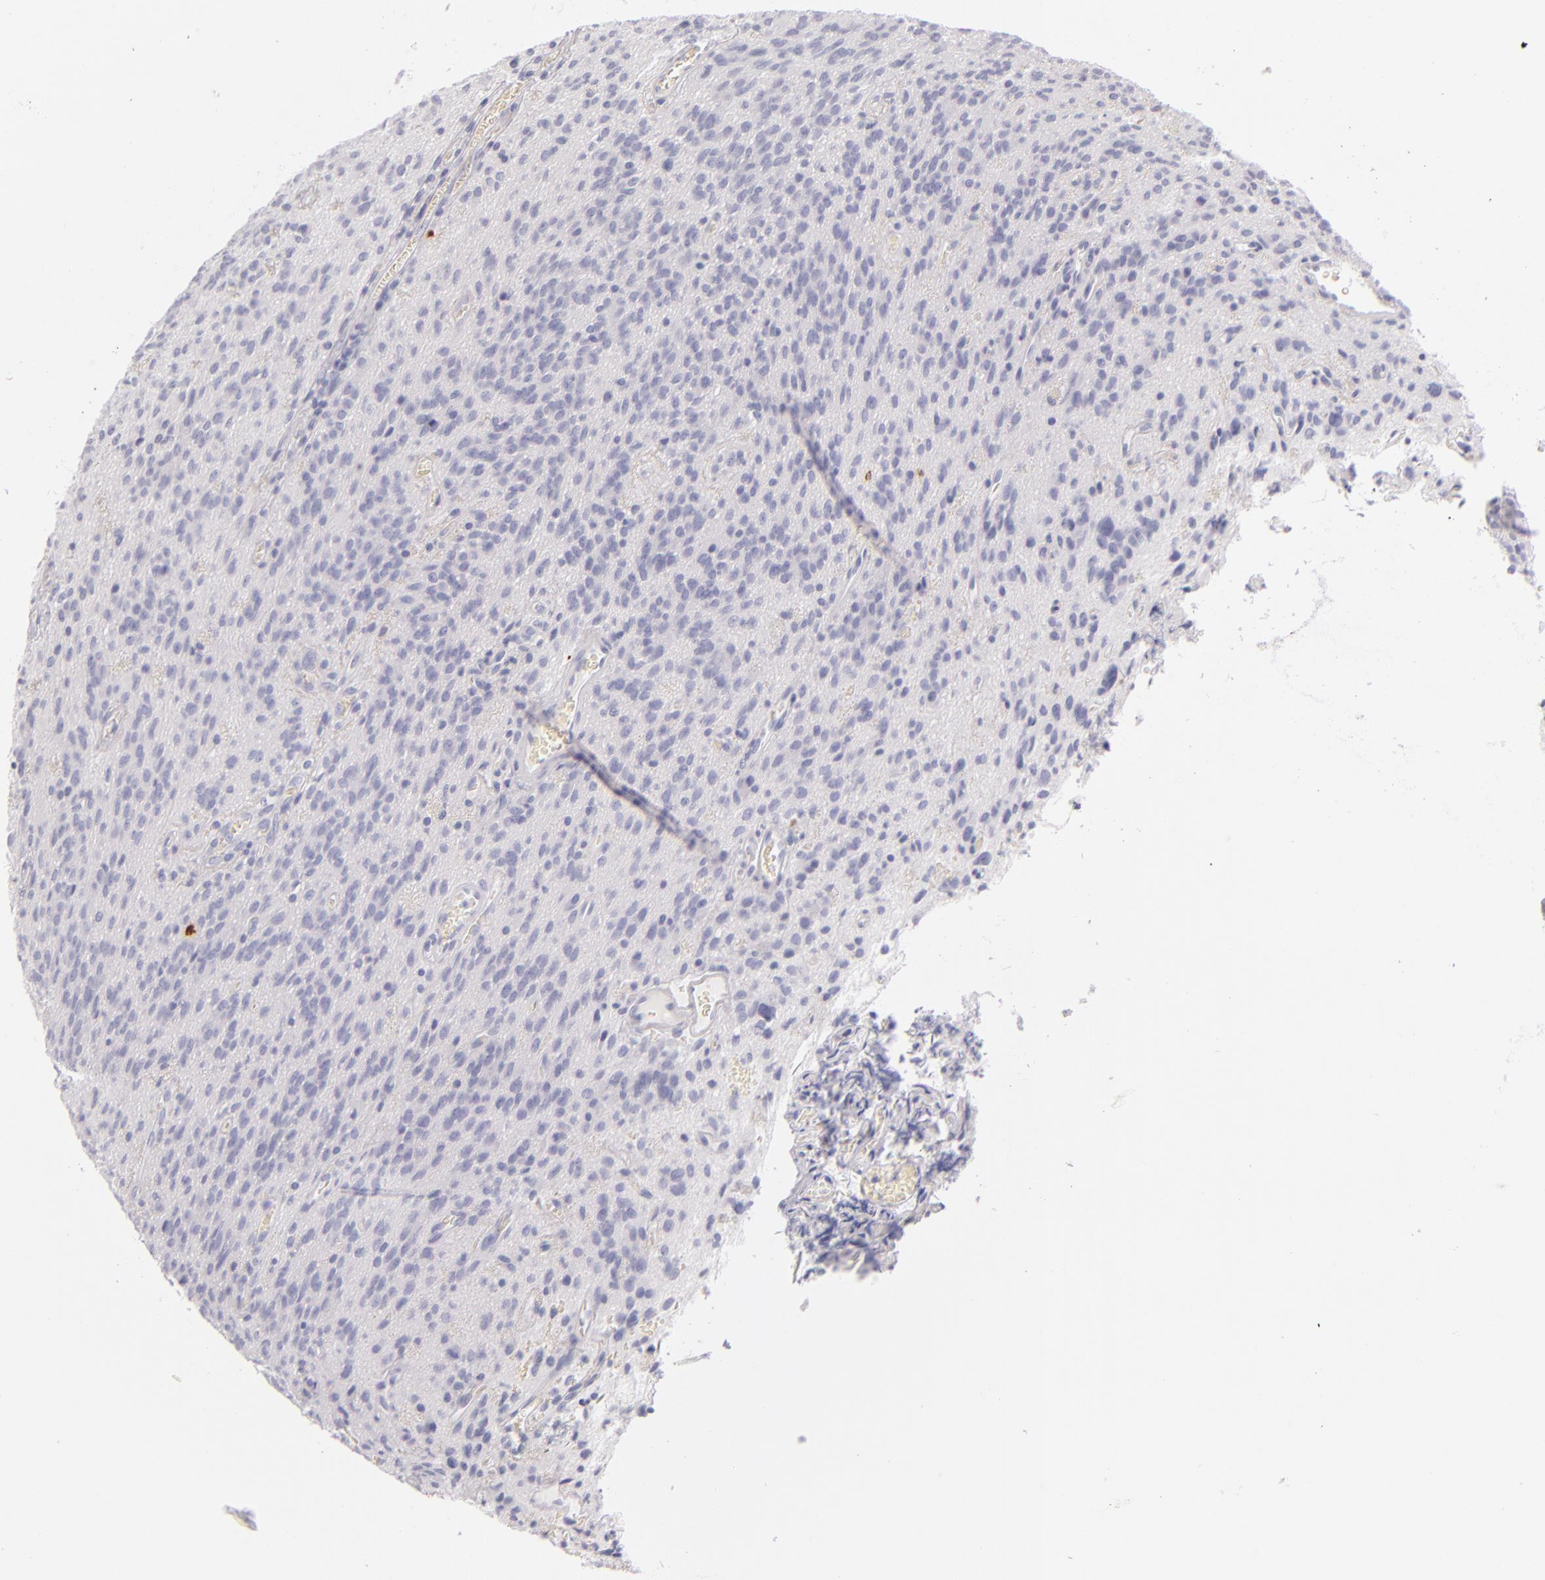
{"staining": {"intensity": "negative", "quantity": "none", "location": "none"}, "tissue": "glioma", "cell_type": "Tumor cells", "image_type": "cancer", "snomed": [{"axis": "morphology", "description": "Glioma, malignant, Low grade"}, {"axis": "topography", "description": "Brain"}], "caption": "Glioma was stained to show a protein in brown. There is no significant staining in tumor cells. (DAB immunohistochemistry (IHC) visualized using brightfield microscopy, high magnification).", "gene": "CD207", "patient": {"sex": "female", "age": 15}}